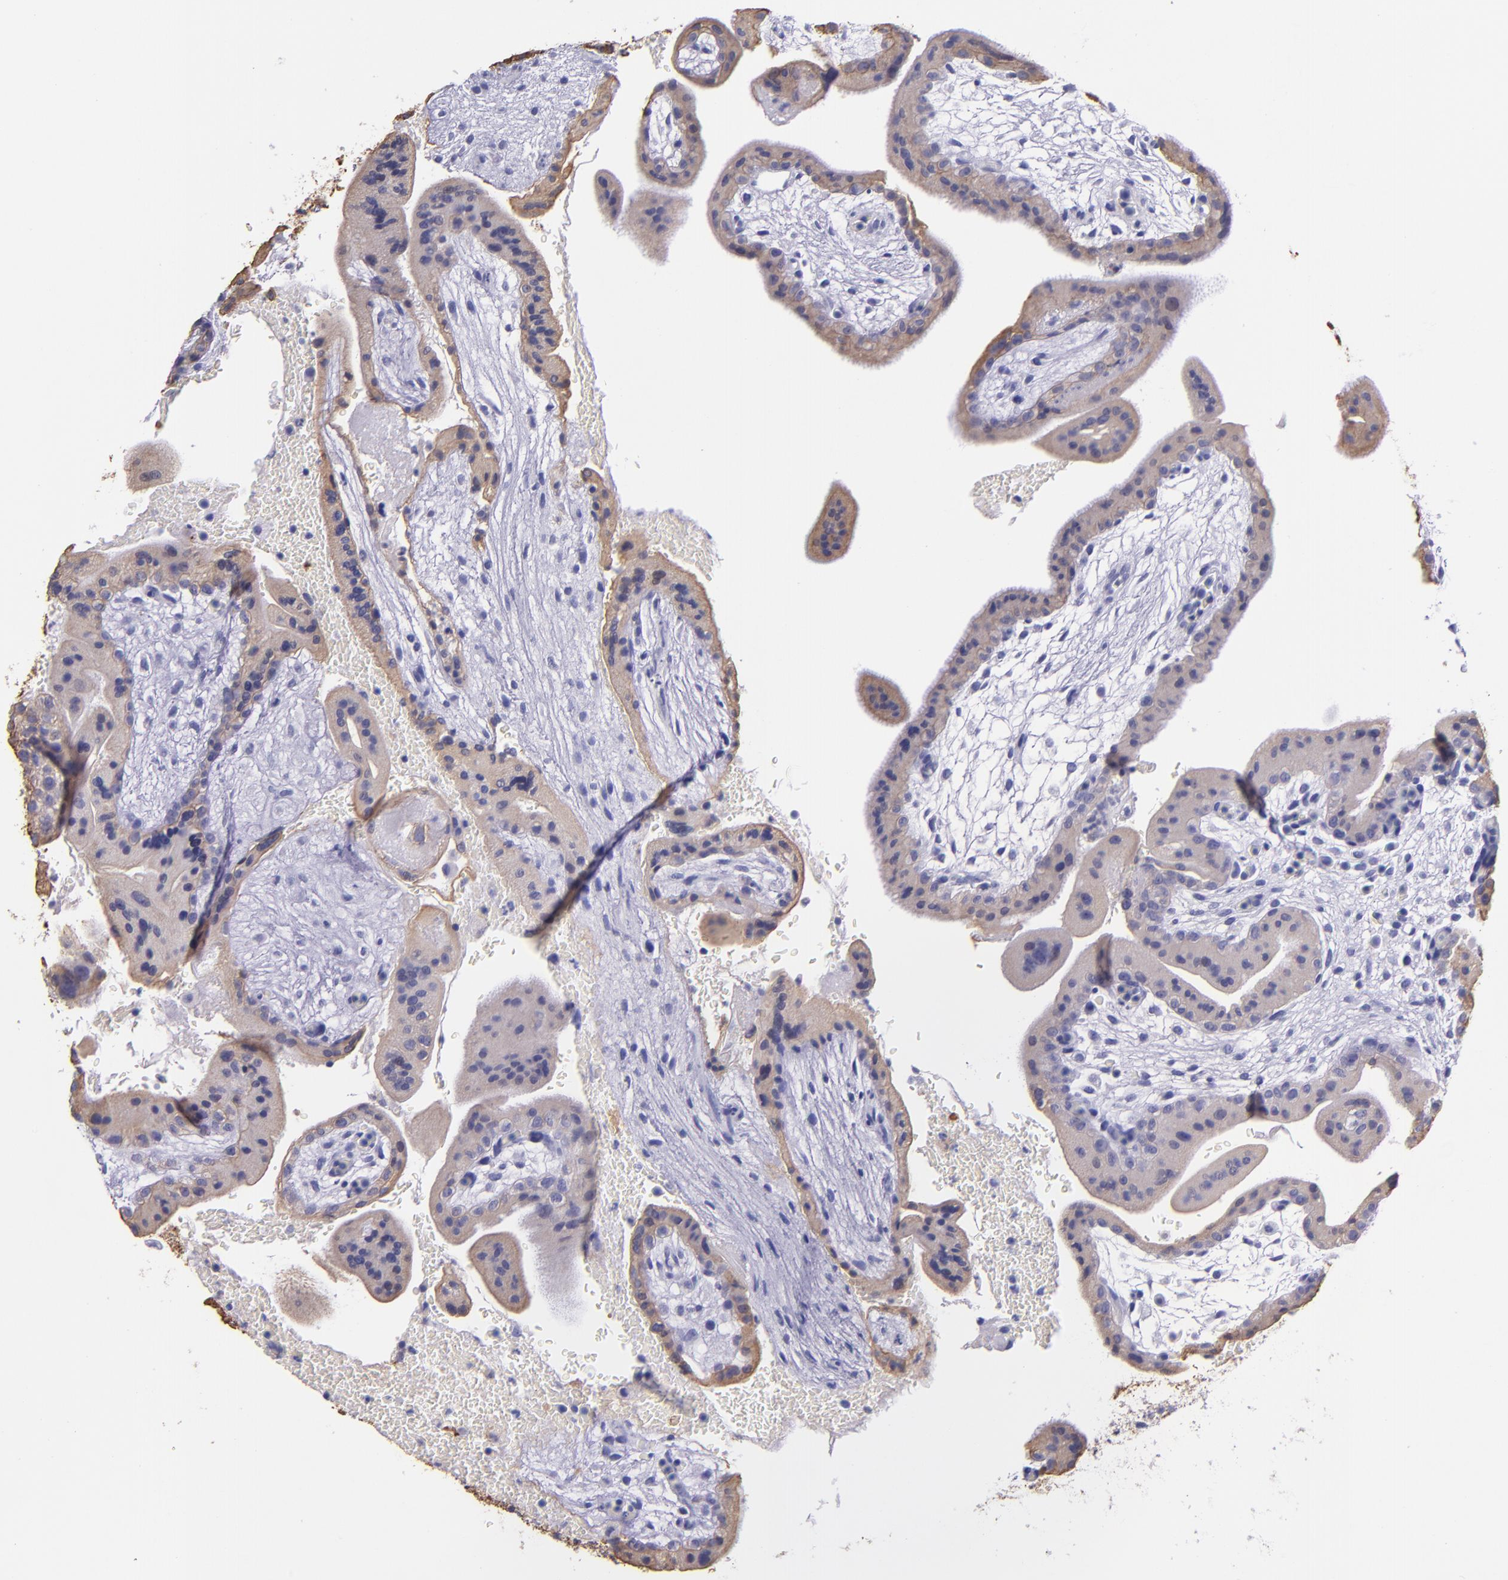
{"staining": {"intensity": "negative", "quantity": "none", "location": "none"}, "tissue": "placenta", "cell_type": "Decidual cells", "image_type": "normal", "snomed": [{"axis": "morphology", "description": "Normal tissue, NOS"}, {"axis": "topography", "description": "Placenta"}], "caption": "IHC of normal human placenta displays no positivity in decidual cells. The staining is performed using DAB (3,3'-diaminobenzidine) brown chromogen with nuclei counter-stained in using hematoxylin.", "gene": "KRT4", "patient": {"sex": "female", "age": 35}}